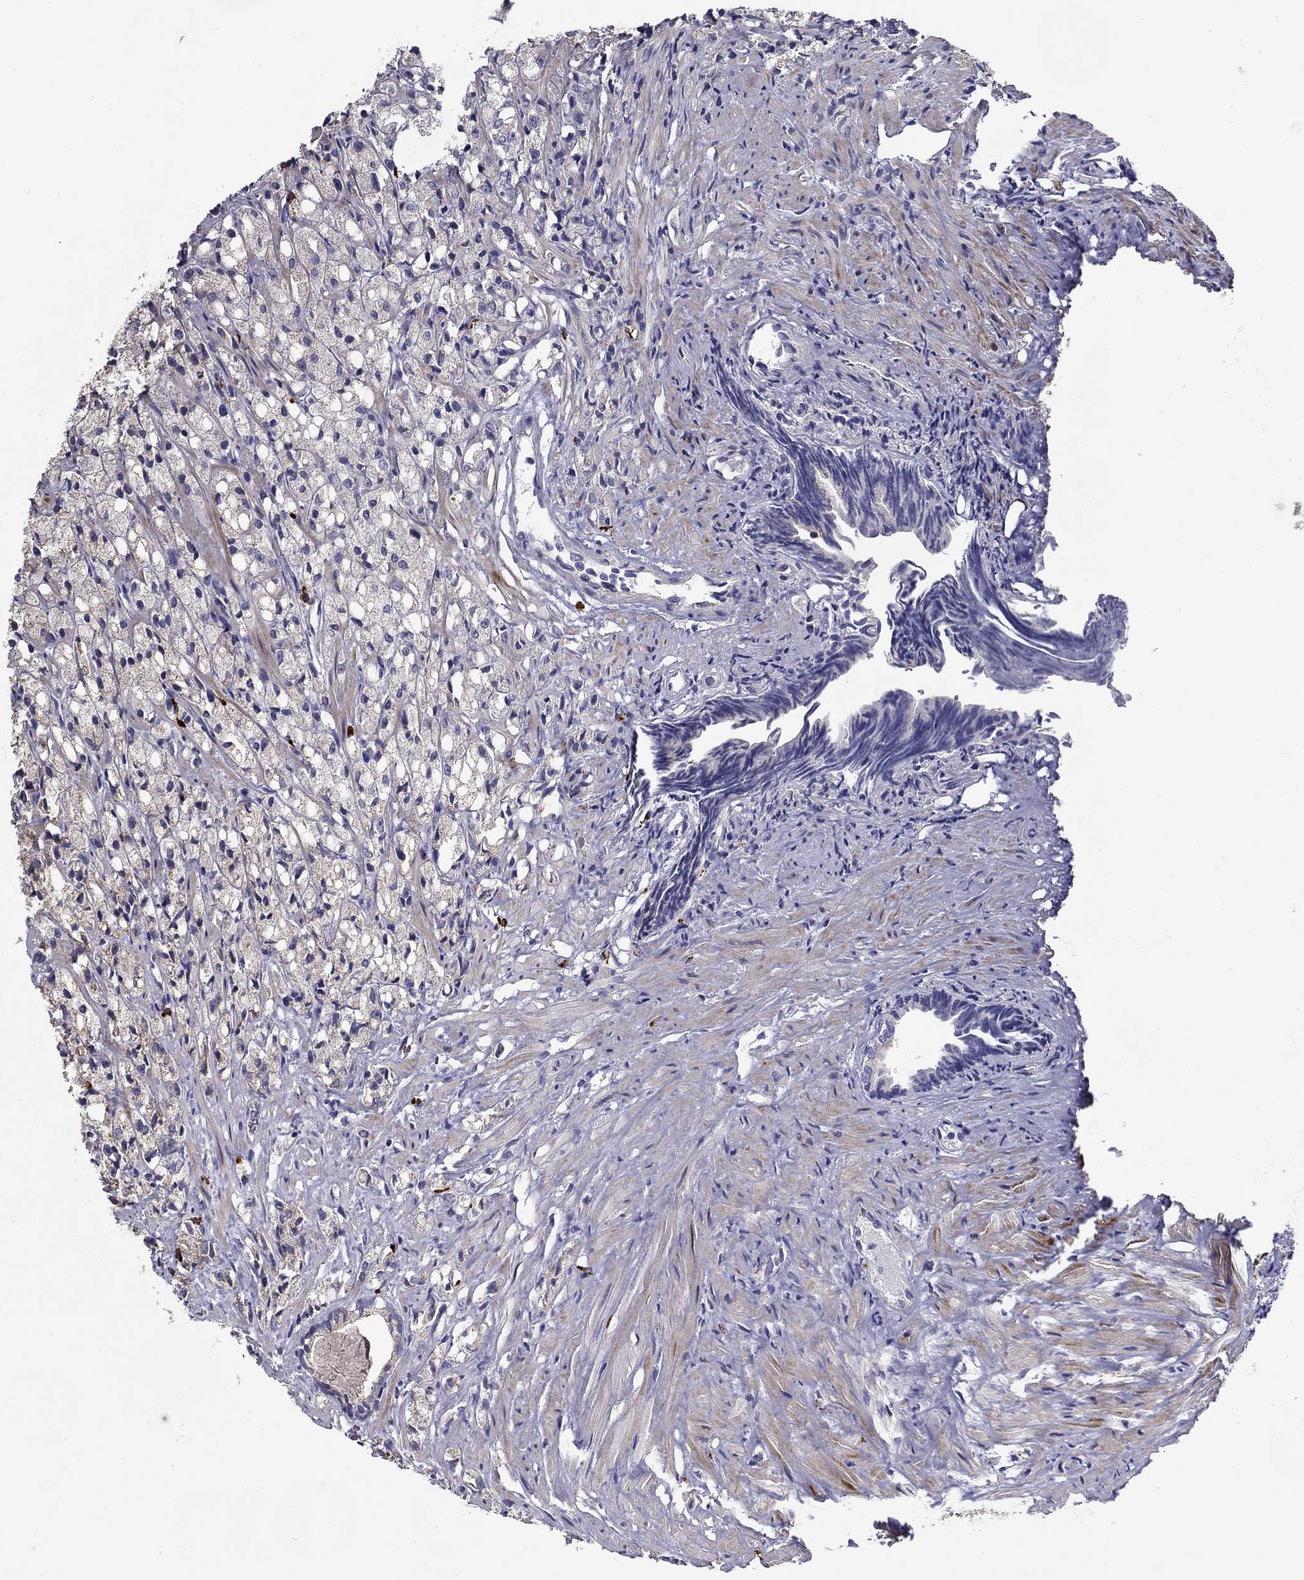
{"staining": {"intensity": "weak", "quantity": "<25%", "location": "cytoplasmic/membranous"}, "tissue": "prostate cancer", "cell_type": "Tumor cells", "image_type": "cancer", "snomed": [{"axis": "morphology", "description": "Adenocarcinoma, High grade"}, {"axis": "topography", "description": "Prostate"}], "caption": "There is no significant staining in tumor cells of prostate cancer. The staining was performed using DAB to visualize the protein expression in brown, while the nuclei were stained in blue with hematoxylin (Magnification: 20x).", "gene": "ALDH4A1", "patient": {"sex": "male", "age": 75}}